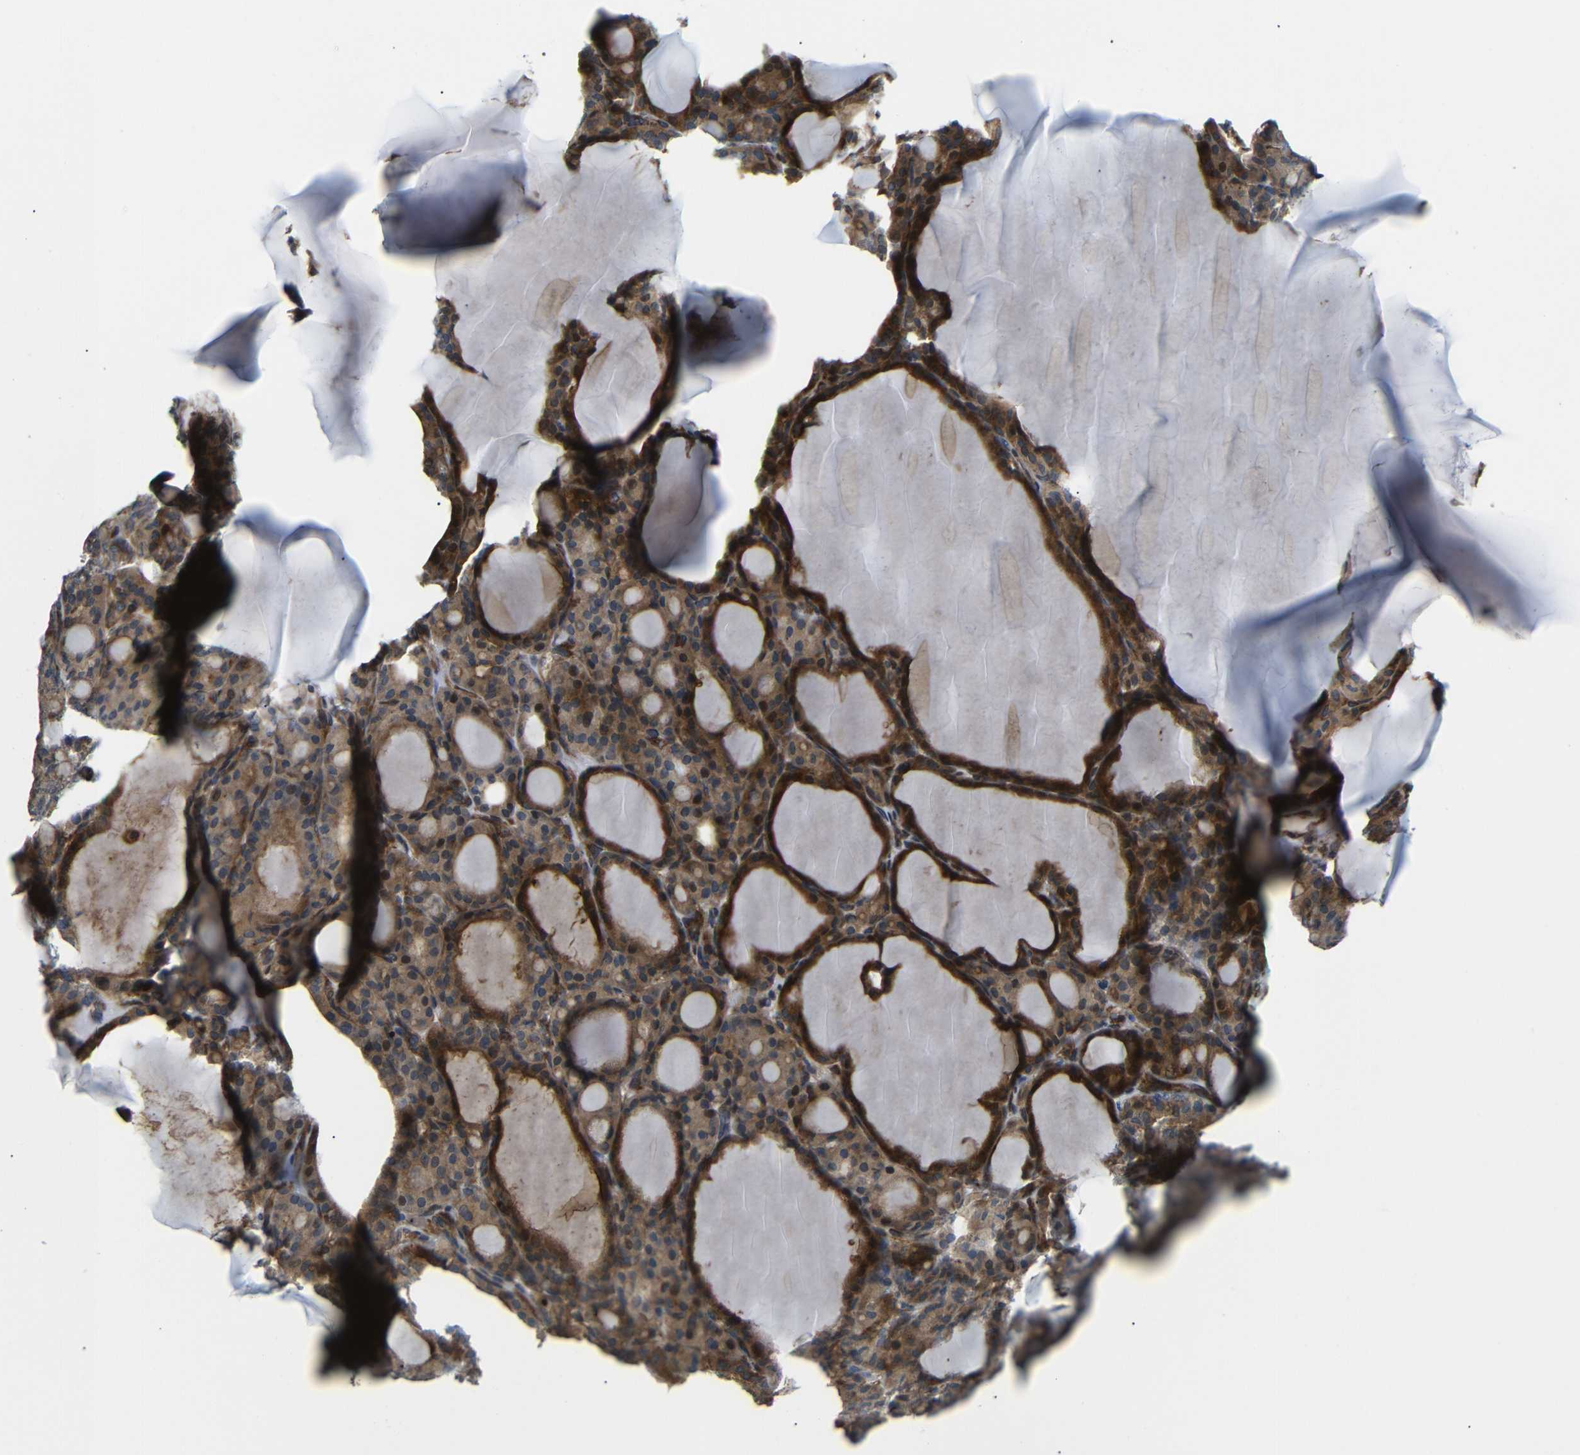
{"staining": {"intensity": "moderate", "quantity": ">75%", "location": "cytoplasmic/membranous"}, "tissue": "thyroid gland", "cell_type": "Glandular cells", "image_type": "normal", "snomed": [{"axis": "morphology", "description": "Normal tissue, NOS"}, {"axis": "topography", "description": "Thyroid gland"}], "caption": "Protein staining of unremarkable thyroid gland shows moderate cytoplasmic/membranous staining in about >75% of glandular cells.", "gene": "P3H2", "patient": {"sex": "female", "age": 28}}